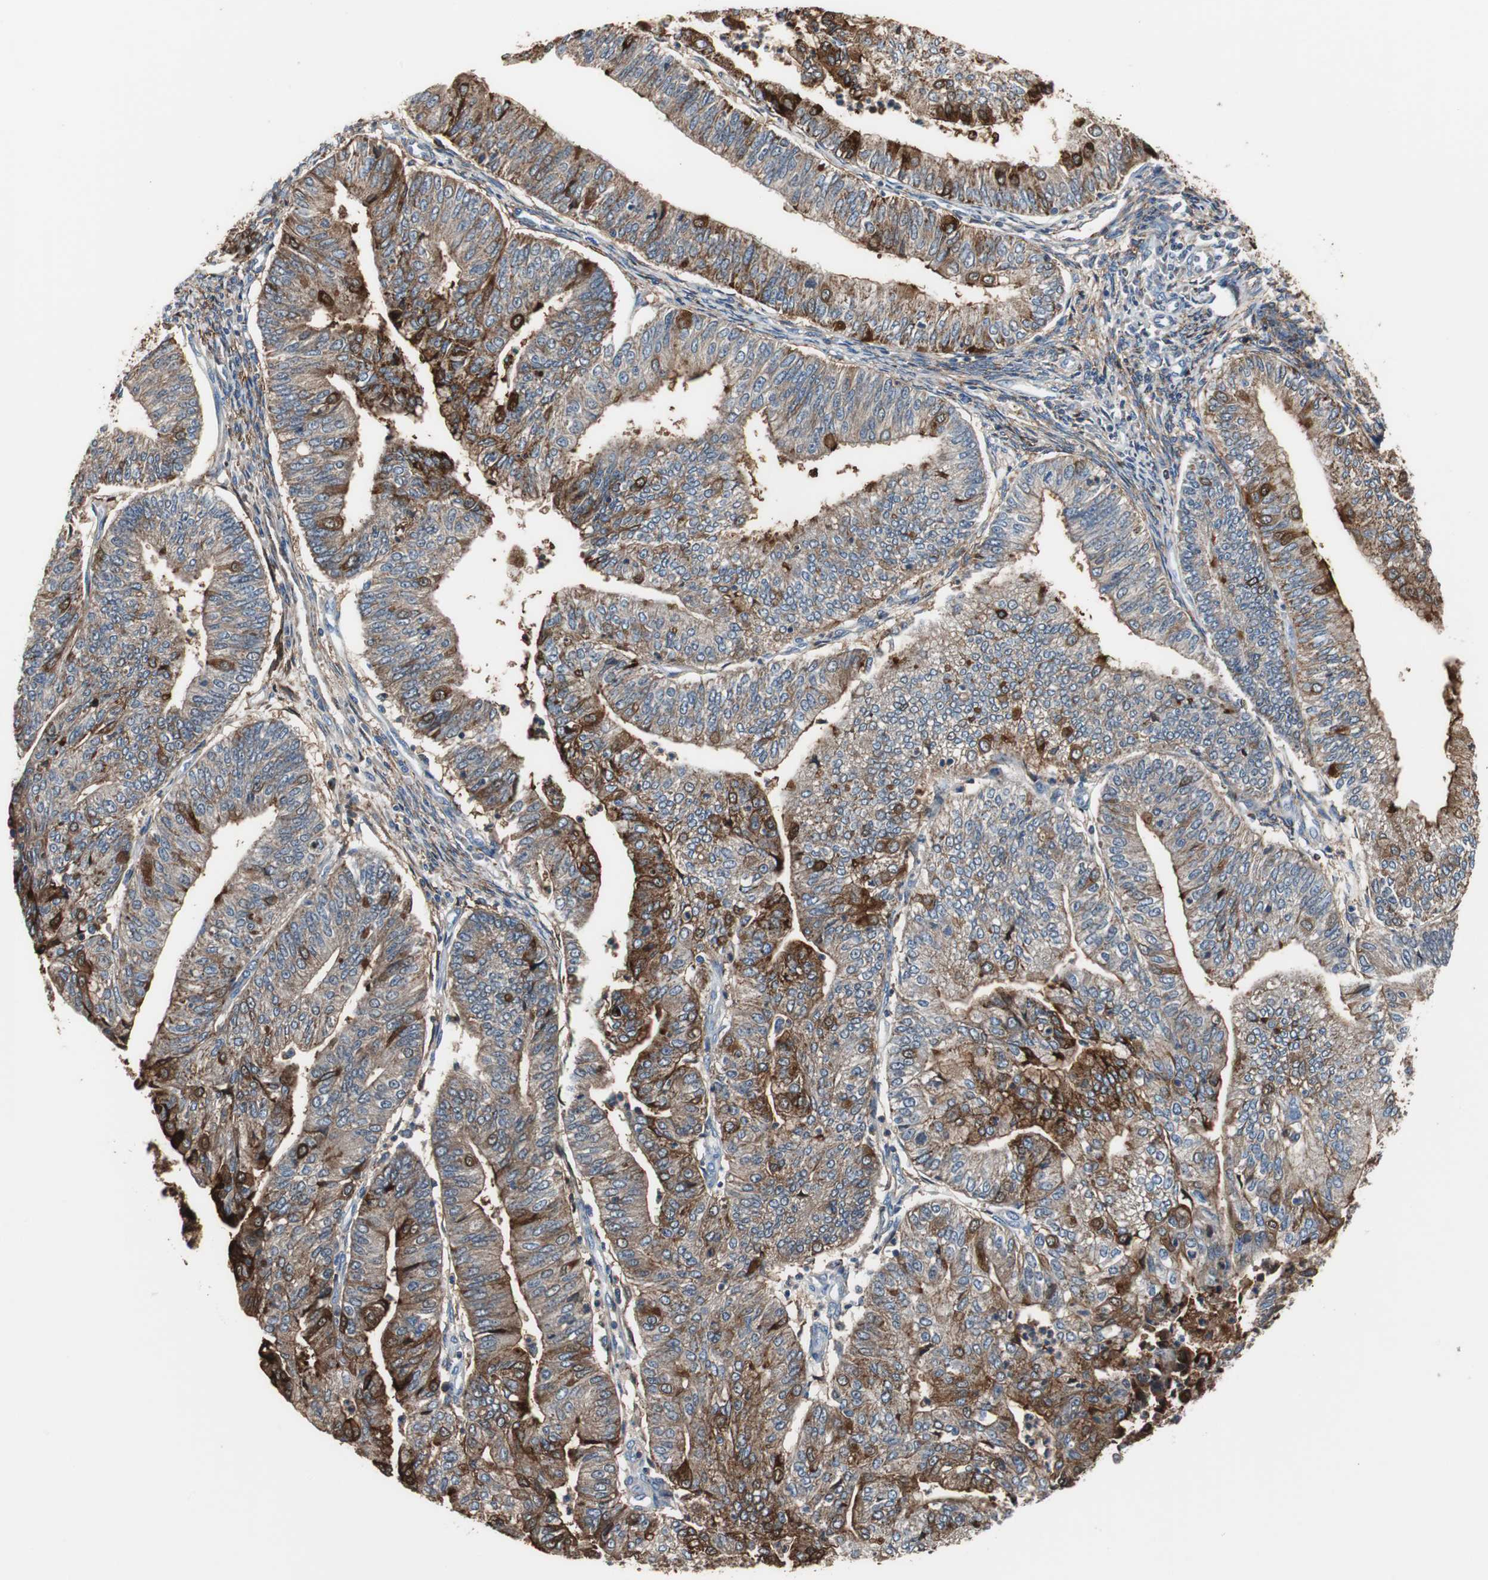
{"staining": {"intensity": "strong", "quantity": "25%-75%", "location": "cytoplasmic/membranous,nuclear"}, "tissue": "endometrial cancer", "cell_type": "Tumor cells", "image_type": "cancer", "snomed": [{"axis": "morphology", "description": "Adenocarcinoma, NOS"}, {"axis": "topography", "description": "Endometrium"}], "caption": "Approximately 25%-75% of tumor cells in human endometrial cancer (adenocarcinoma) show strong cytoplasmic/membranous and nuclear protein positivity as visualized by brown immunohistochemical staining.", "gene": "ANXA4", "patient": {"sex": "female", "age": 59}}